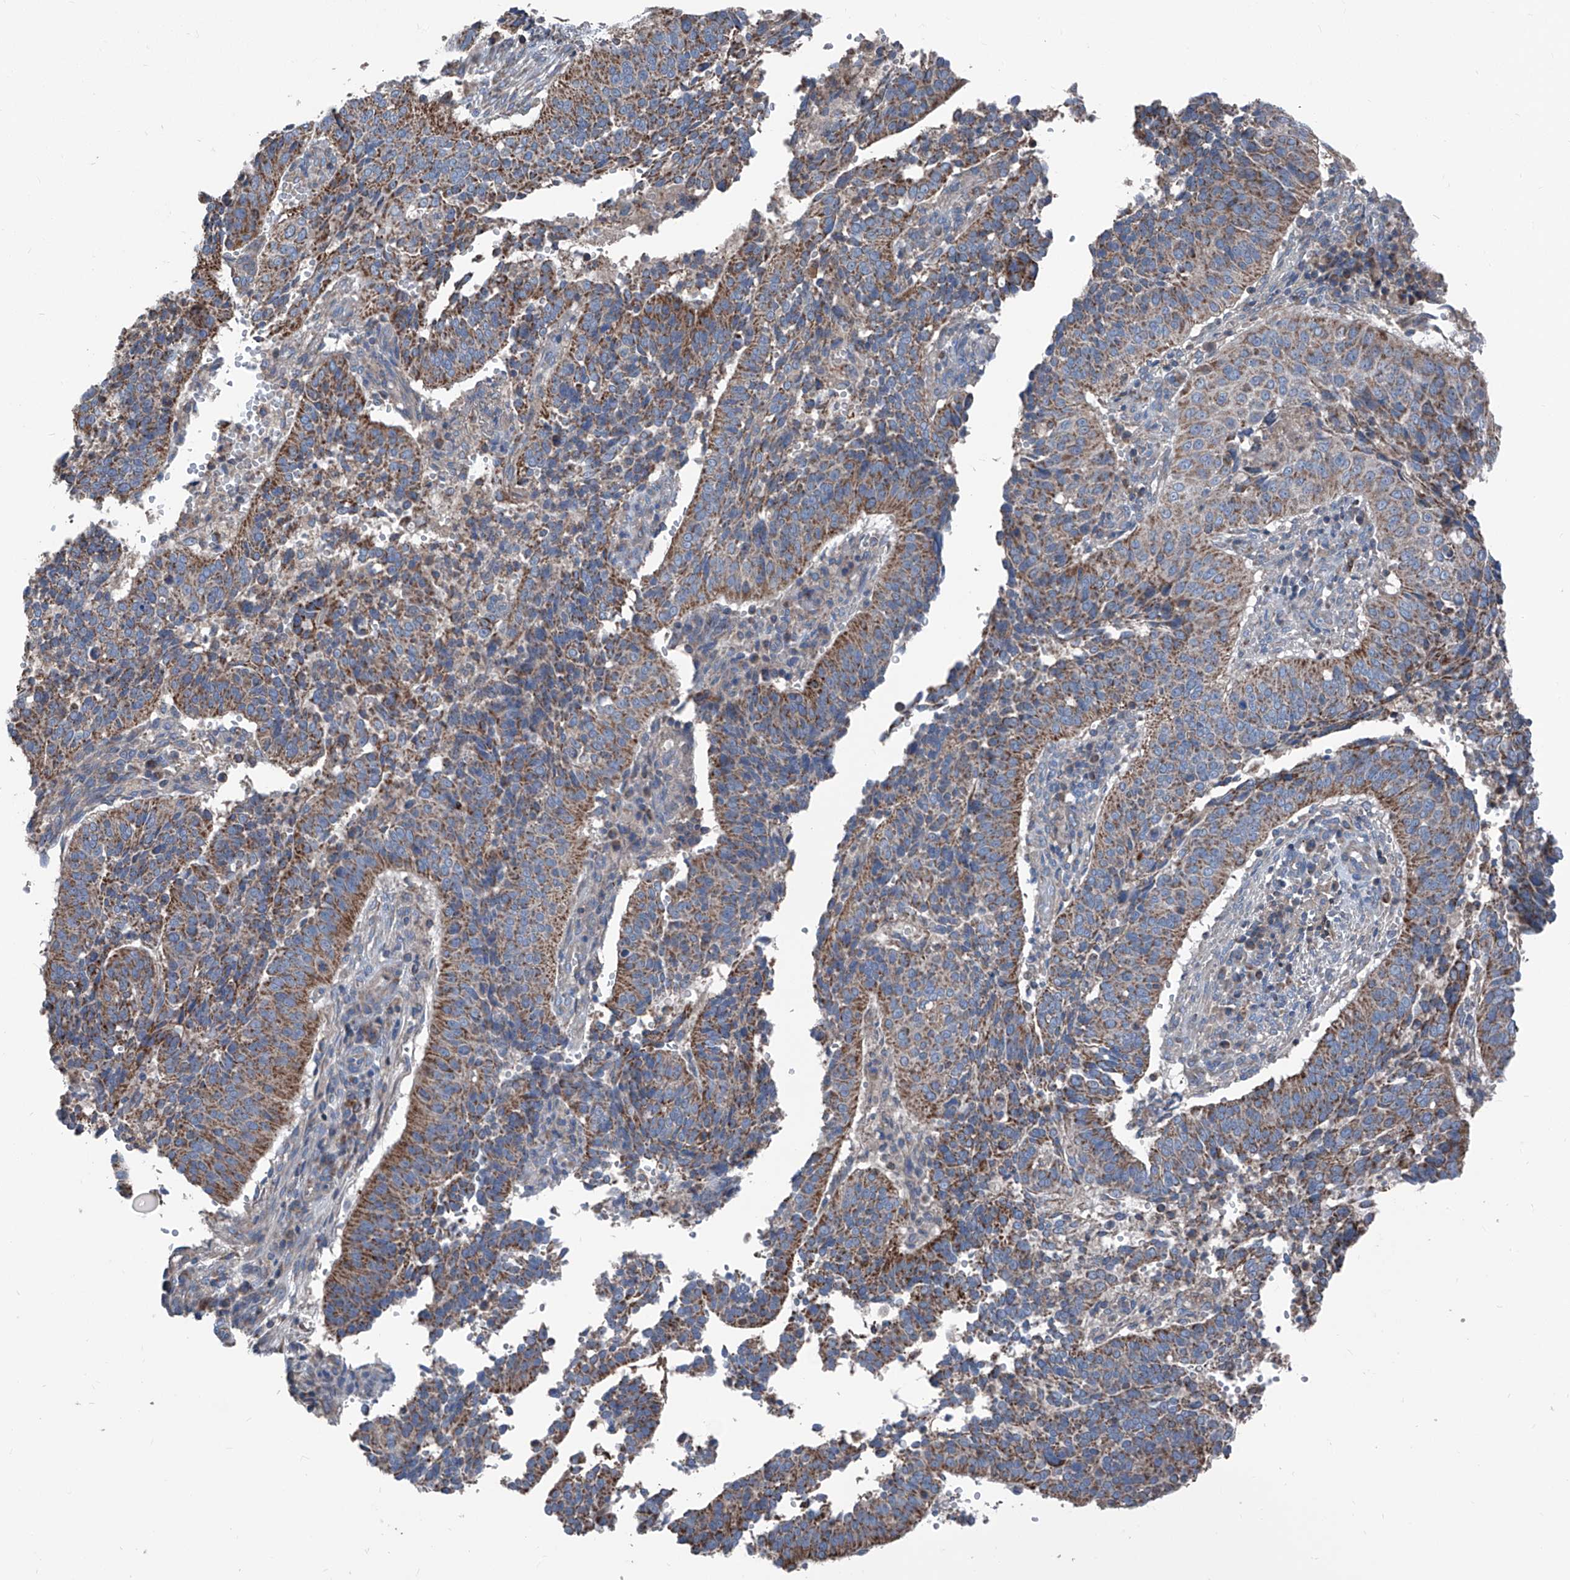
{"staining": {"intensity": "moderate", "quantity": ">75%", "location": "cytoplasmic/membranous"}, "tissue": "cervical cancer", "cell_type": "Tumor cells", "image_type": "cancer", "snomed": [{"axis": "morphology", "description": "Normal tissue, NOS"}, {"axis": "morphology", "description": "Squamous cell carcinoma, NOS"}, {"axis": "topography", "description": "Cervix"}], "caption": "This is a micrograph of IHC staining of cervical cancer, which shows moderate expression in the cytoplasmic/membranous of tumor cells.", "gene": "GPAT3", "patient": {"sex": "female", "age": 39}}